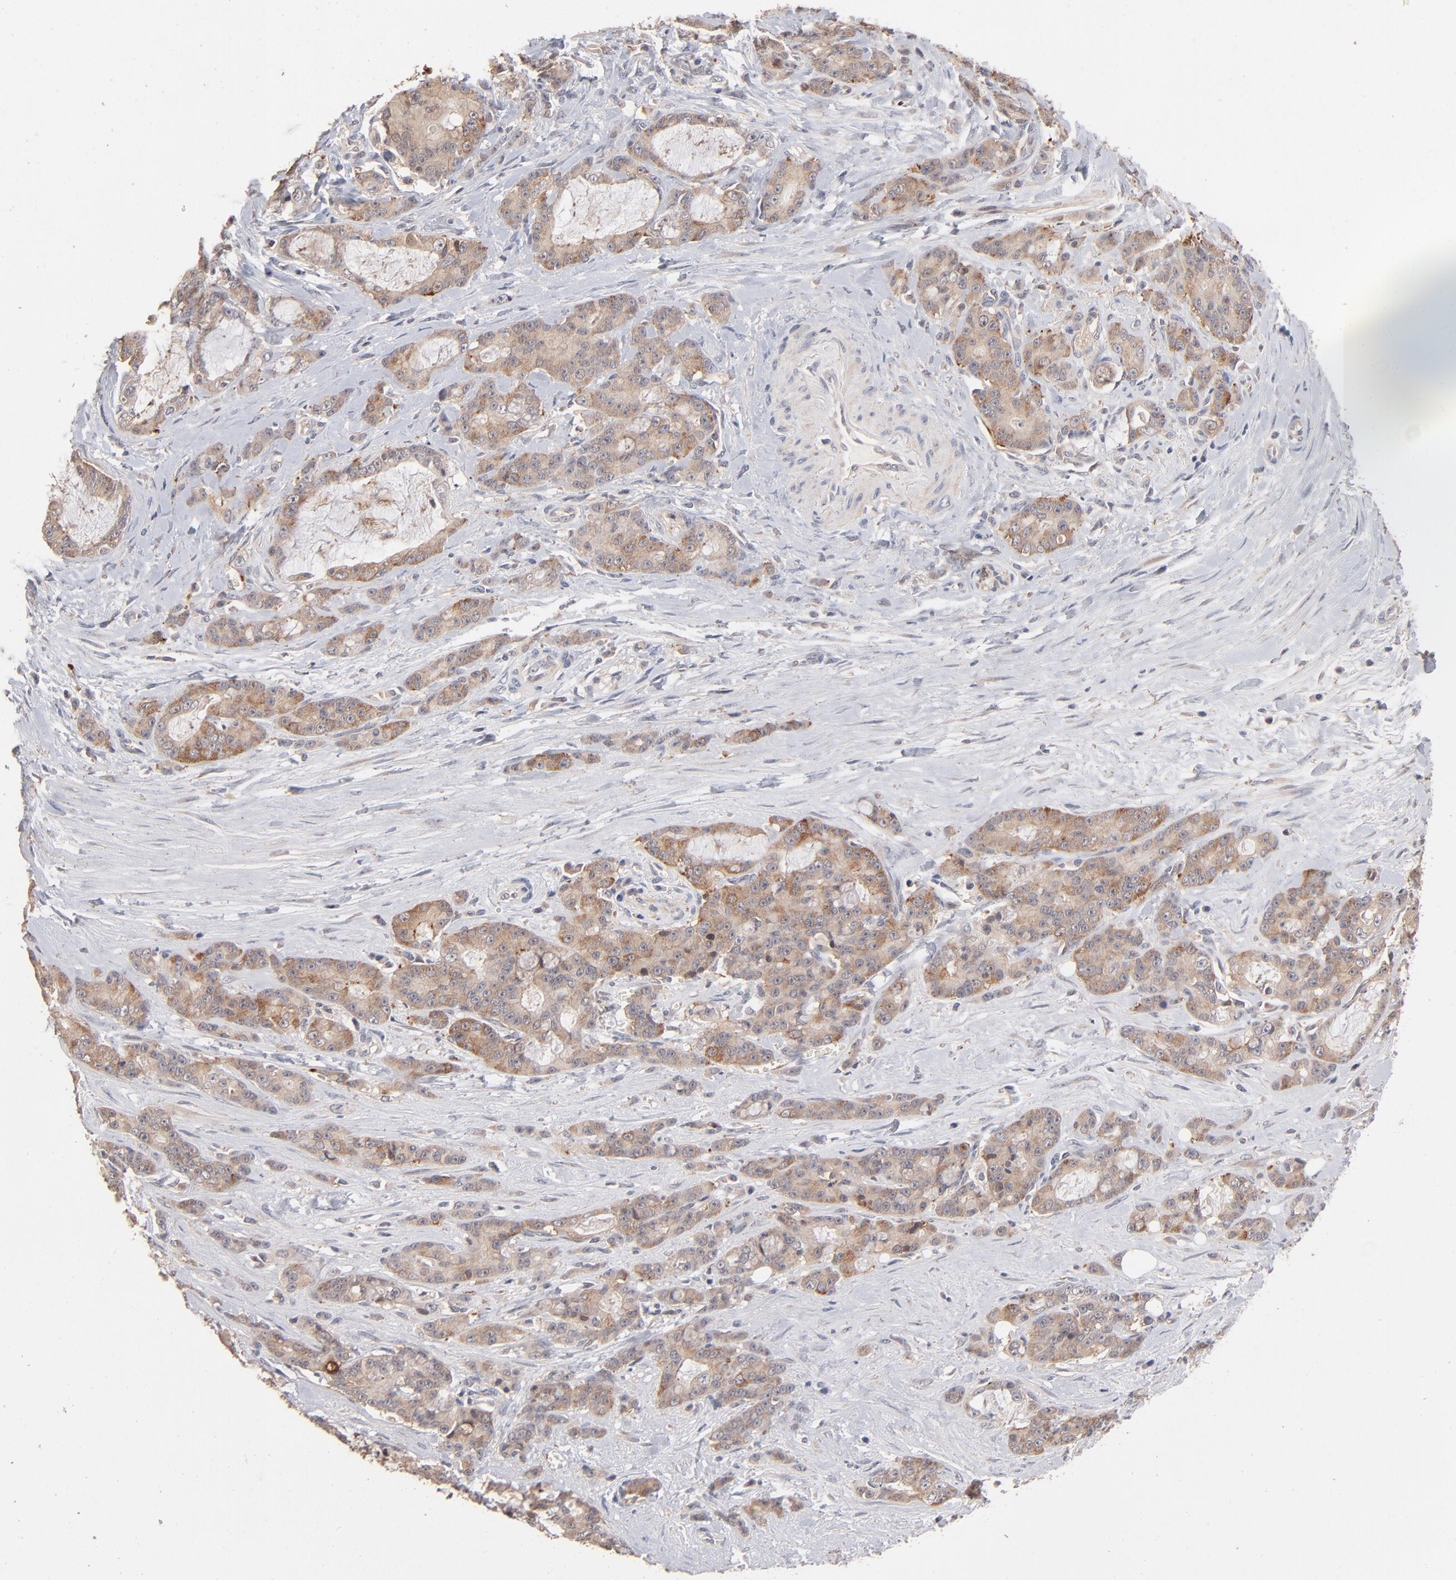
{"staining": {"intensity": "moderate", "quantity": ">75%", "location": "cytoplasmic/membranous"}, "tissue": "pancreatic cancer", "cell_type": "Tumor cells", "image_type": "cancer", "snomed": [{"axis": "morphology", "description": "Adenocarcinoma, NOS"}, {"axis": "topography", "description": "Pancreas"}], "caption": "Brown immunohistochemical staining in pancreatic cancer displays moderate cytoplasmic/membranous staining in about >75% of tumor cells. Using DAB (3,3'-diaminobenzidine) (brown) and hematoxylin (blue) stains, captured at high magnification using brightfield microscopy.", "gene": "IVNS1ABP", "patient": {"sex": "female", "age": 73}}